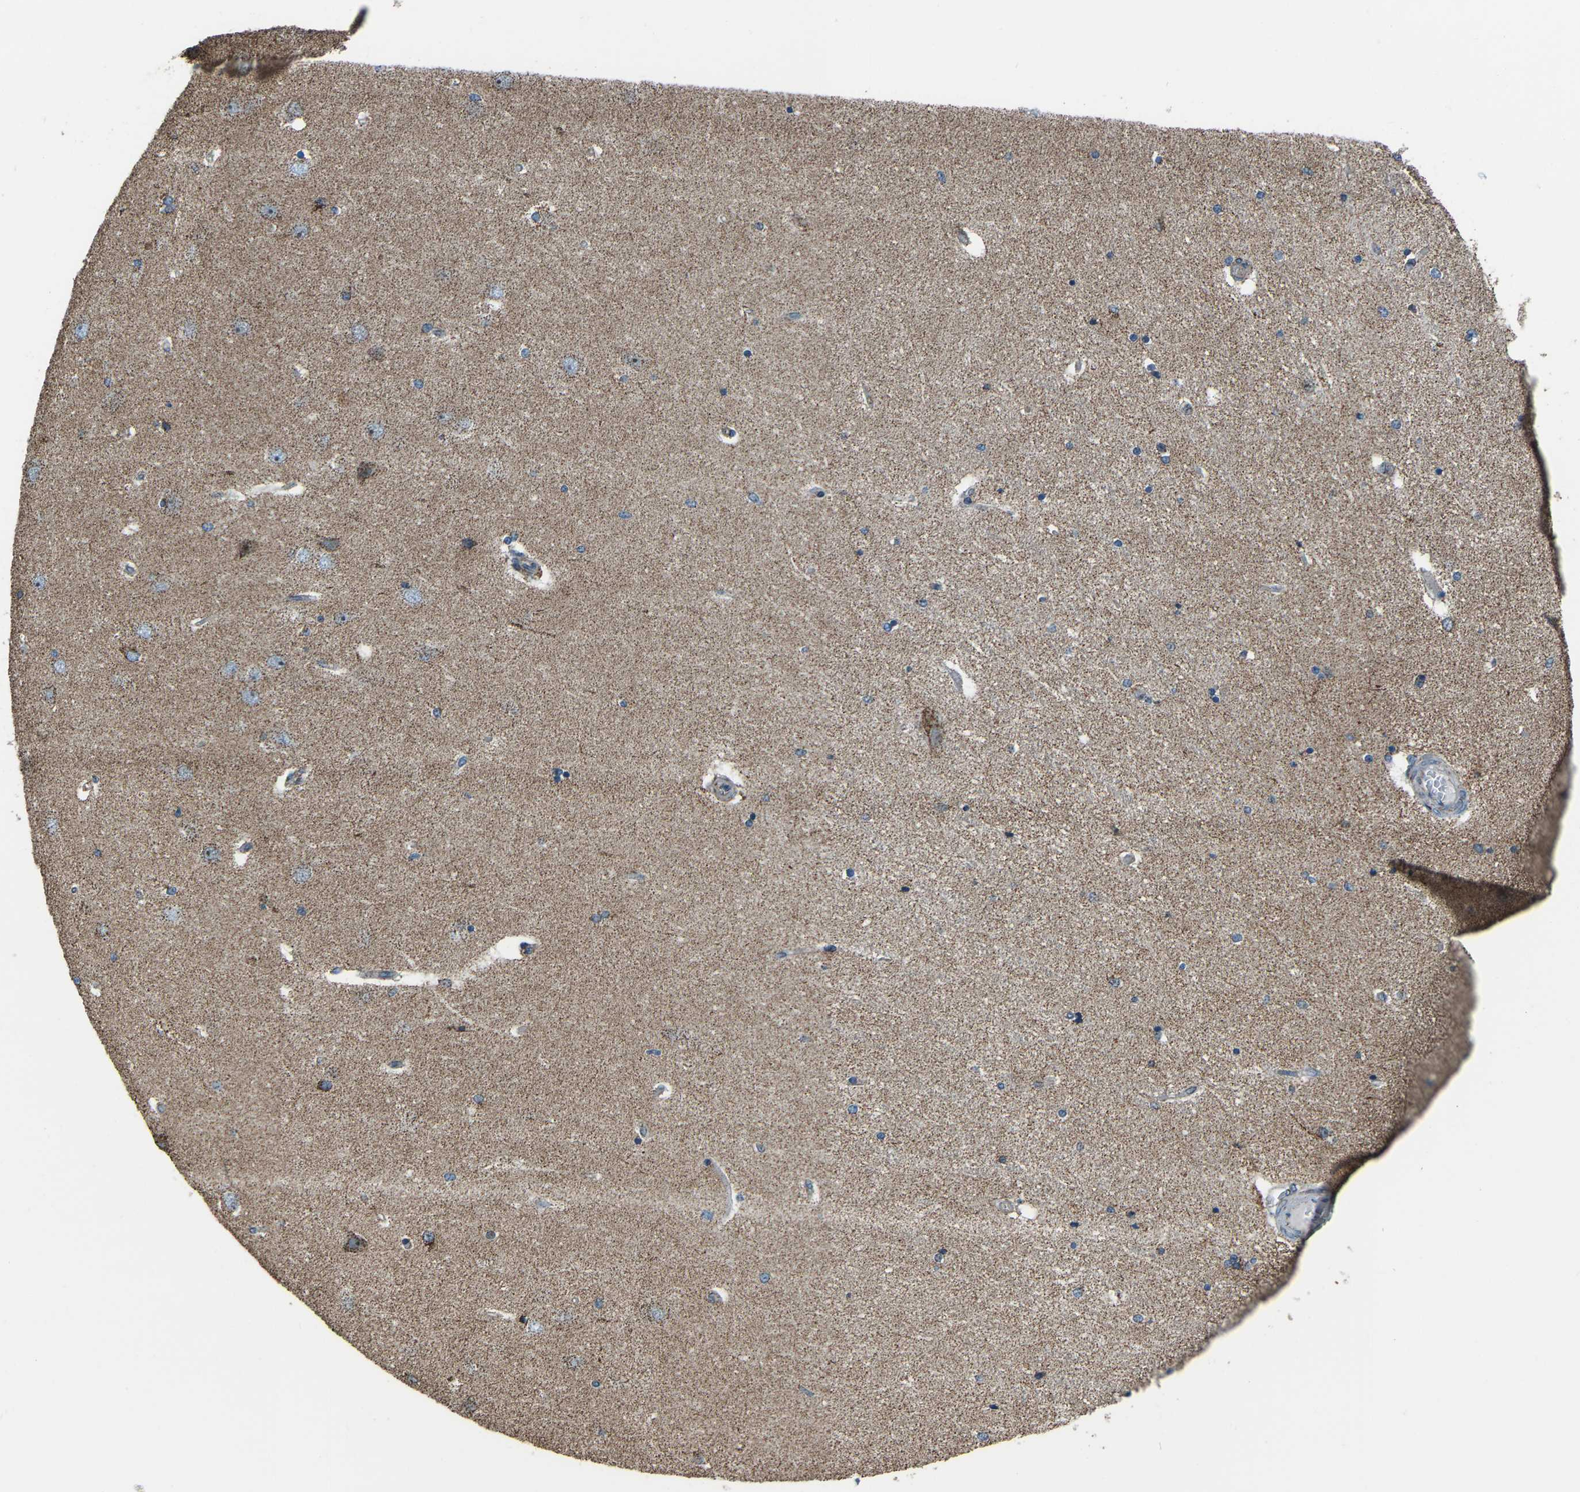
{"staining": {"intensity": "moderate", "quantity": "25%-75%", "location": "cytoplasmic/membranous"}, "tissue": "hippocampus", "cell_type": "Glial cells", "image_type": "normal", "snomed": [{"axis": "morphology", "description": "Normal tissue, NOS"}, {"axis": "topography", "description": "Hippocampus"}], "caption": "A micrograph showing moderate cytoplasmic/membranous staining in about 25%-75% of glial cells in normal hippocampus, as visualized by brown immunohistochemical staining.", "gene": "RBM33", "patient": {"sex": "female", "age": 54}}